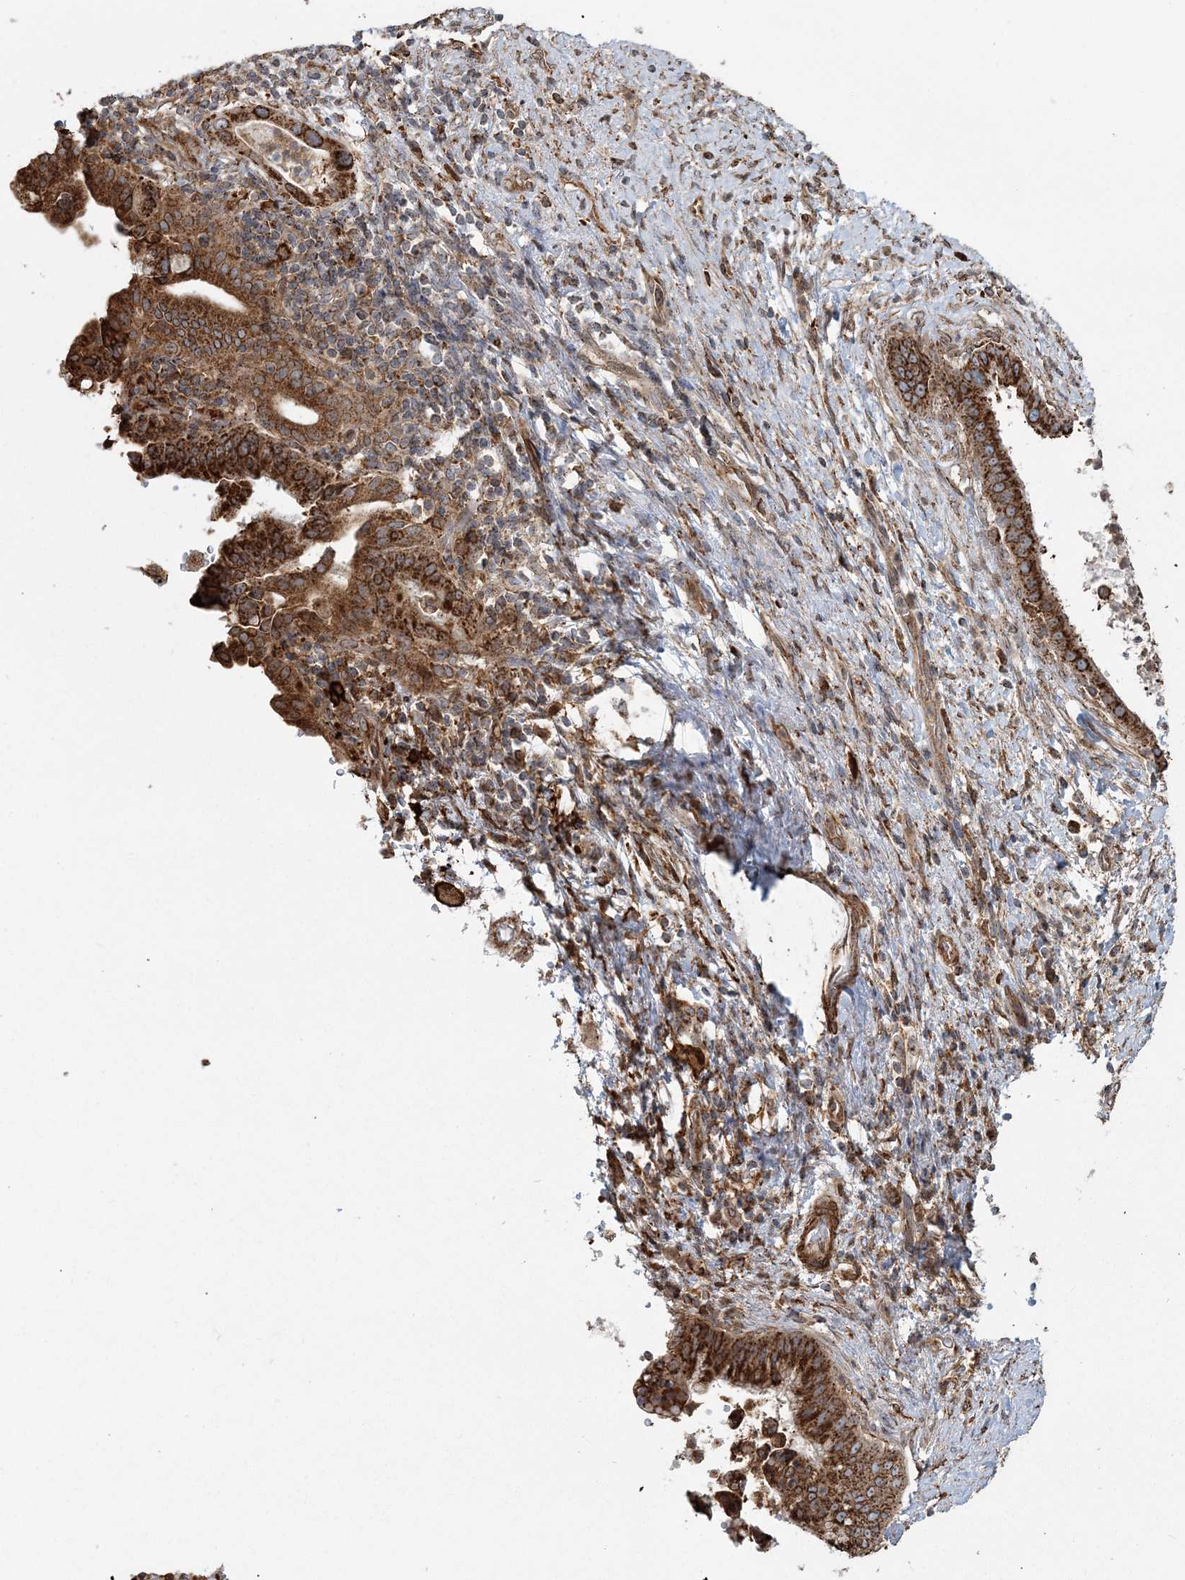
{"staining": {"intensity": "strong", "quantity": ">75%", "location": "cytoplasmic/membranous"}, "tissue": "liver cancer", "cell_type": "Tumor cells", "image_type": "cancer", "snomed": [{"axis": "morphology", "description": "Cholangiocarcinoma"}, {"axis": "topography", "description": "Liver"}], "caption": "Protein expression analysis of human liver cancer (cholangiocarcinoma) reveals strong cytoplasmic/membranous expression in about >75% of tumor cells.", "gene": "TRAF3IP2", "patient": {"sex": "female", "age": 54}}